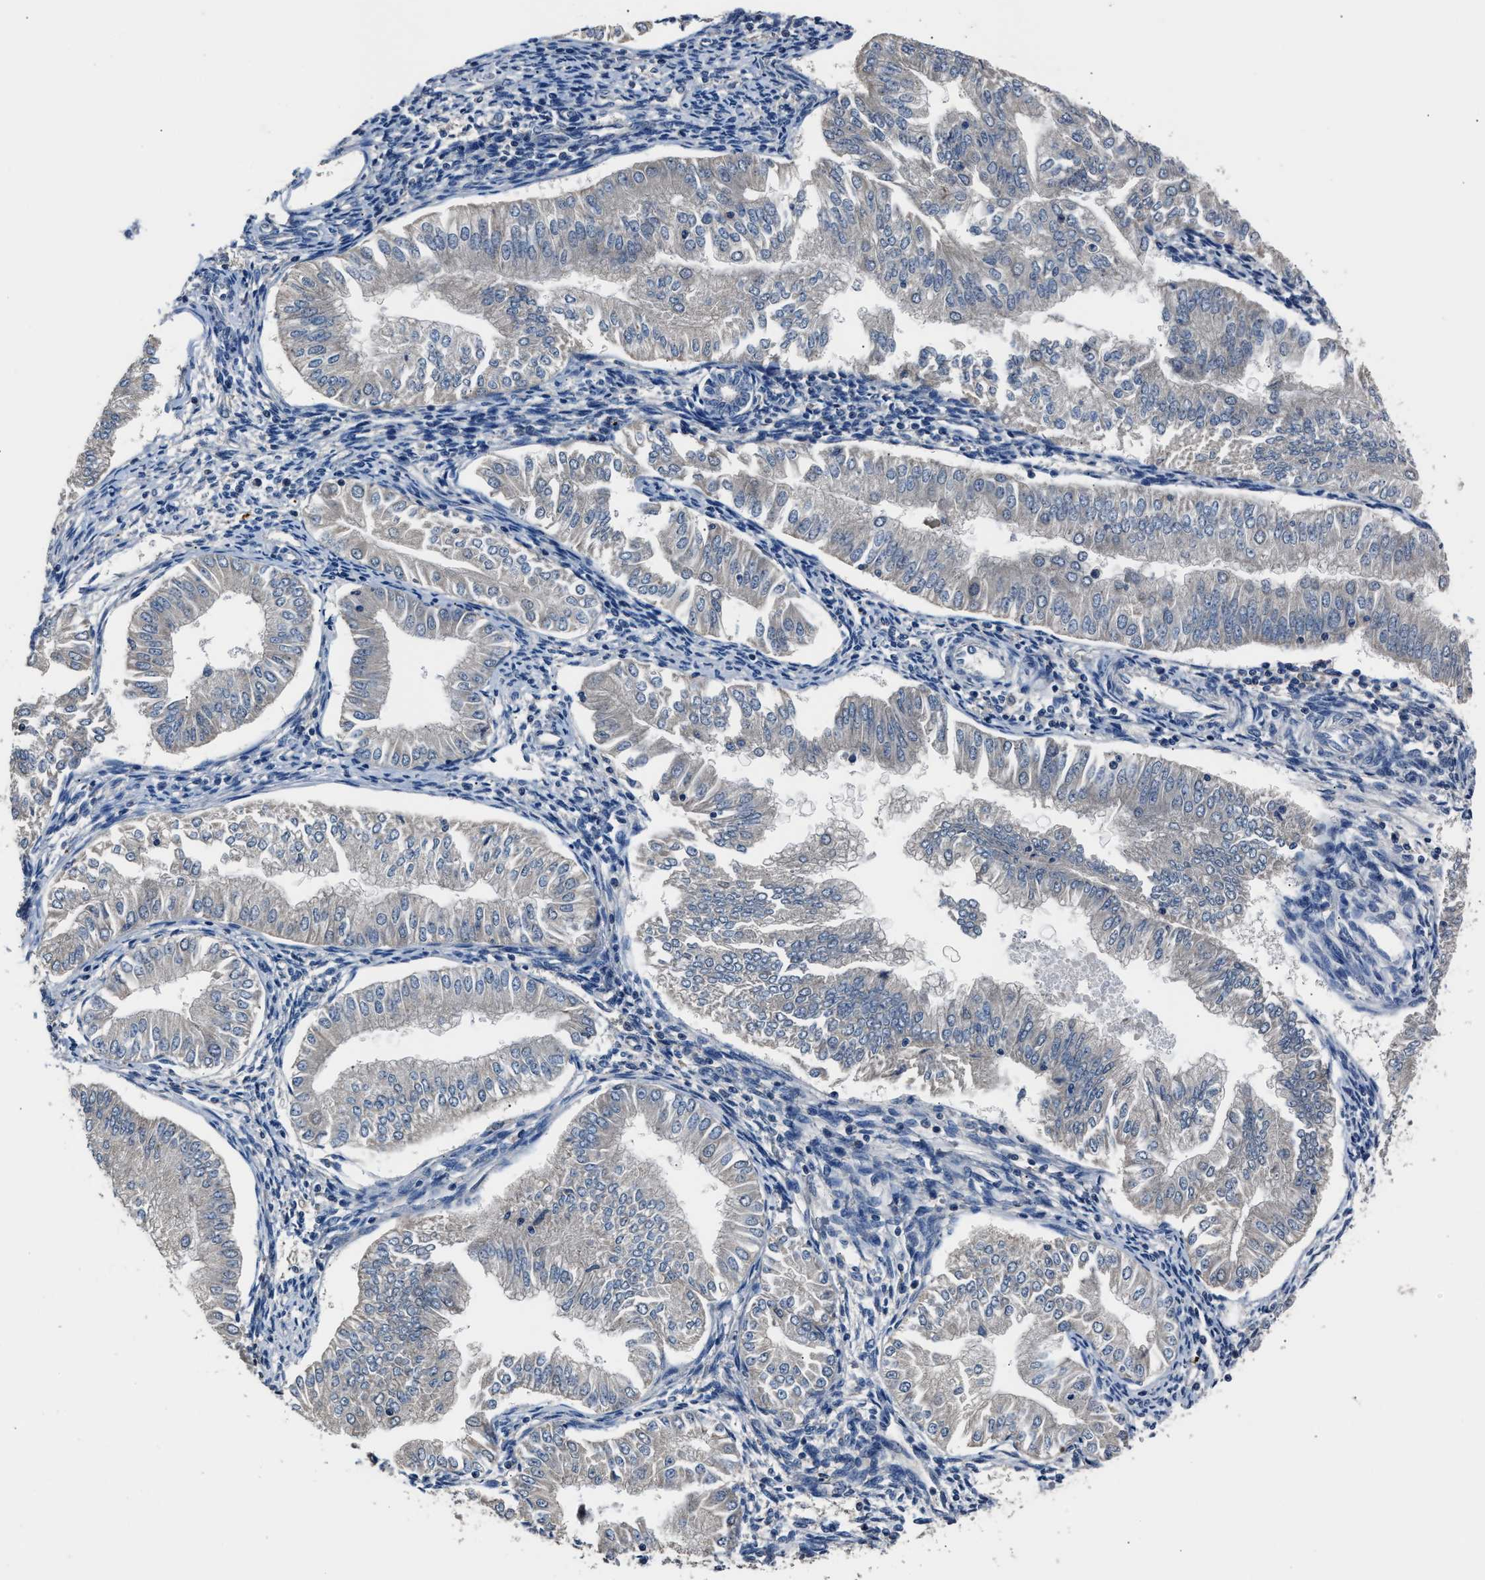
{"staining": {"intensity": "negative", "quantity": "none", "location": "none"}, "tissue": "endometrial cancer", "cell_type": "Tumor cells", "image_type": "cancer", "snomed": [{"axis": "morphology", "description": "Normal tissue, NOS"}, {"axis": "morphology", "description": "Adenocarcinoma, NOS"}, {"axis": "topography", "description": "Endometrium"}], "caption": "A histopathology image of endometrial cancer (adenocarcinoma) stained for a protein exhibits no brown staining in tumor cells.", "gene": "TNRC18", "patient": {"sex": "female", "age": 53}}